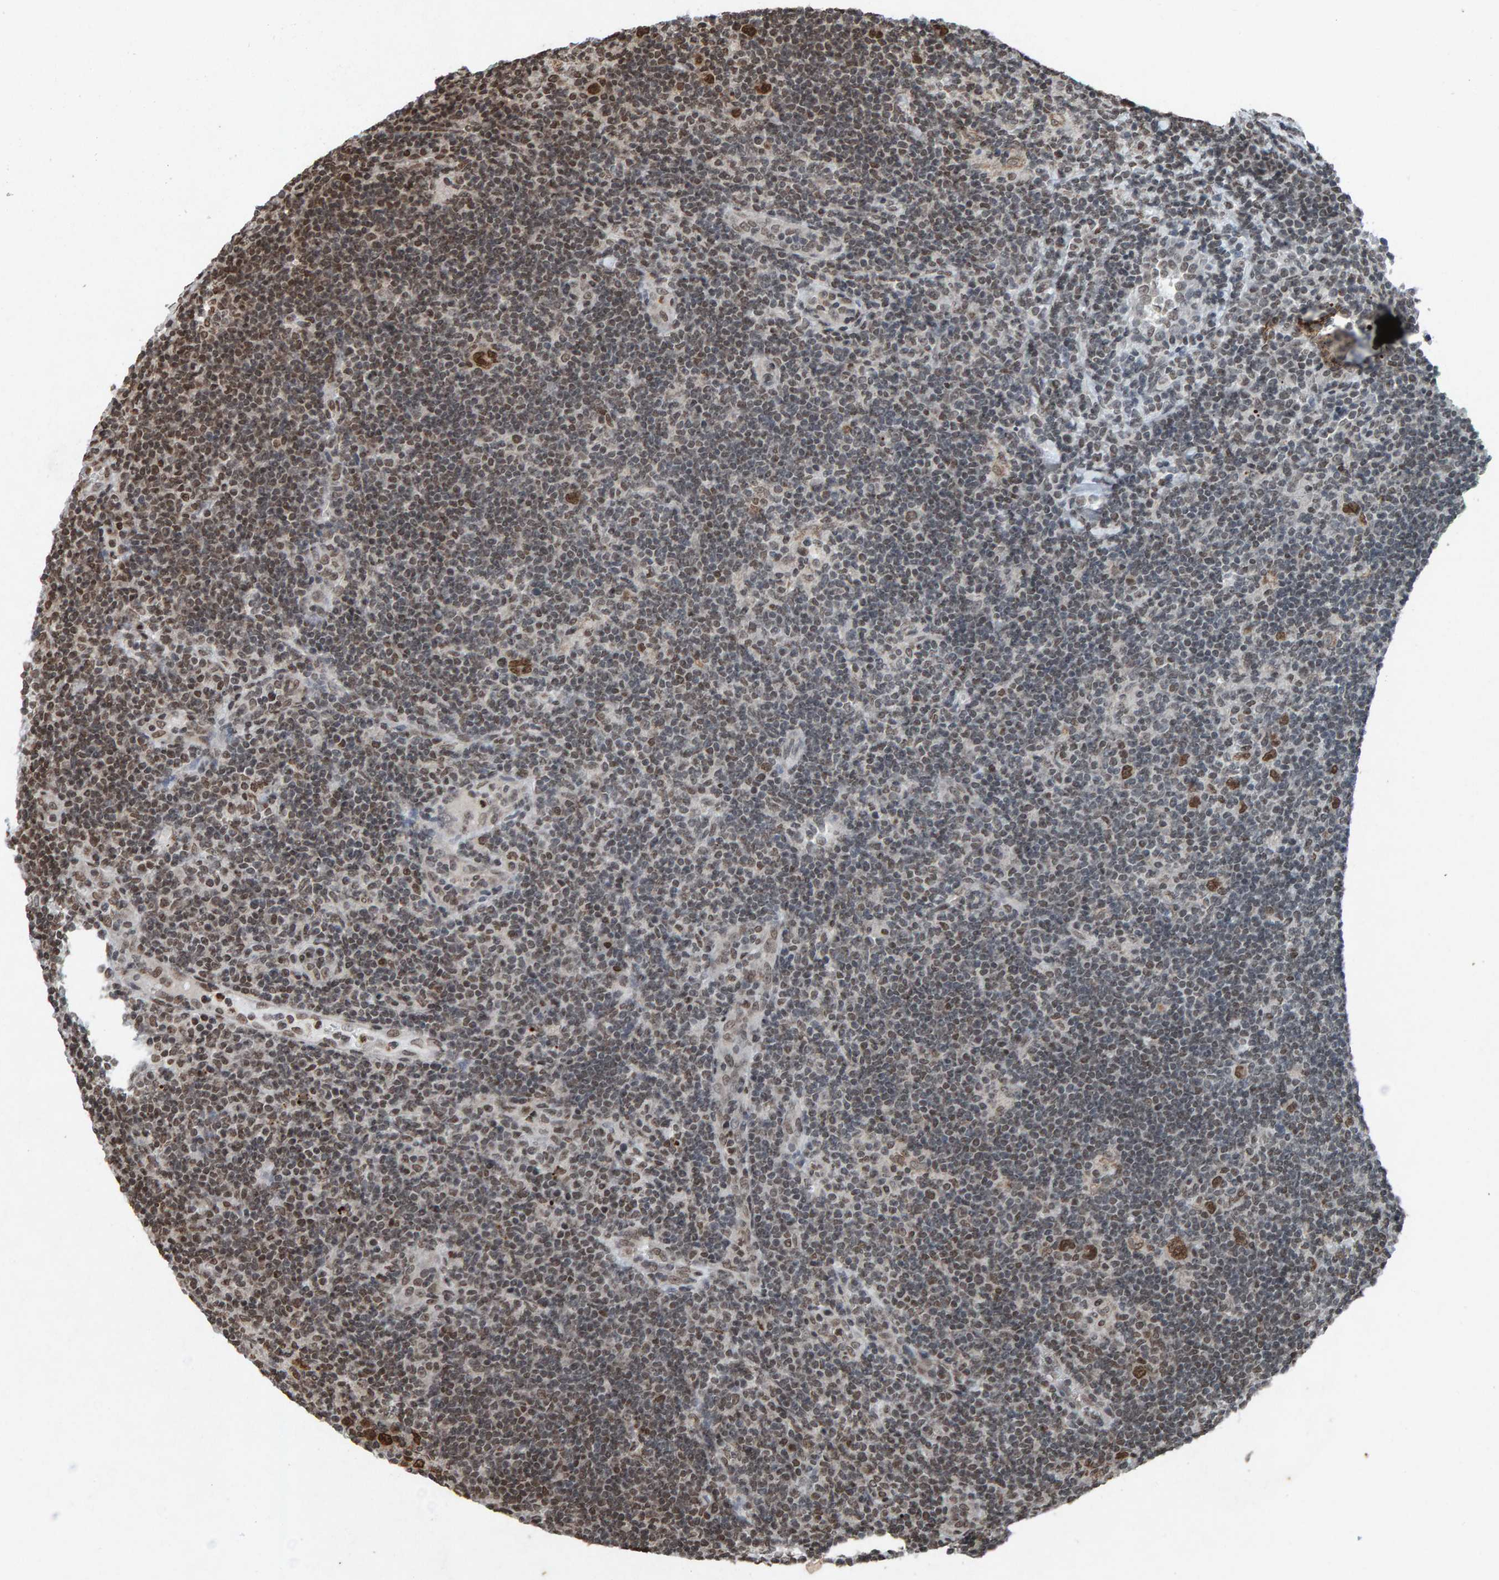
{"staining": {"intensity": "moderate", "quantity": ">75%", "location": "nuclear"}, "tissue": "lymphoma", "cell_type": "Tumor cells", "image_type": "cancer", "snomed": [{"axis": "morphology", "description": "Hodgkin's disease, NOS"}, {"axis": "topography", "description": "Lymph node"}], "caption": "Moderate nuclear protein positivity is seen in about >75% of tumor cells in lymphoma.", "gene": "H2AZ1", "patient": {"sex": "female", "age": 57}}